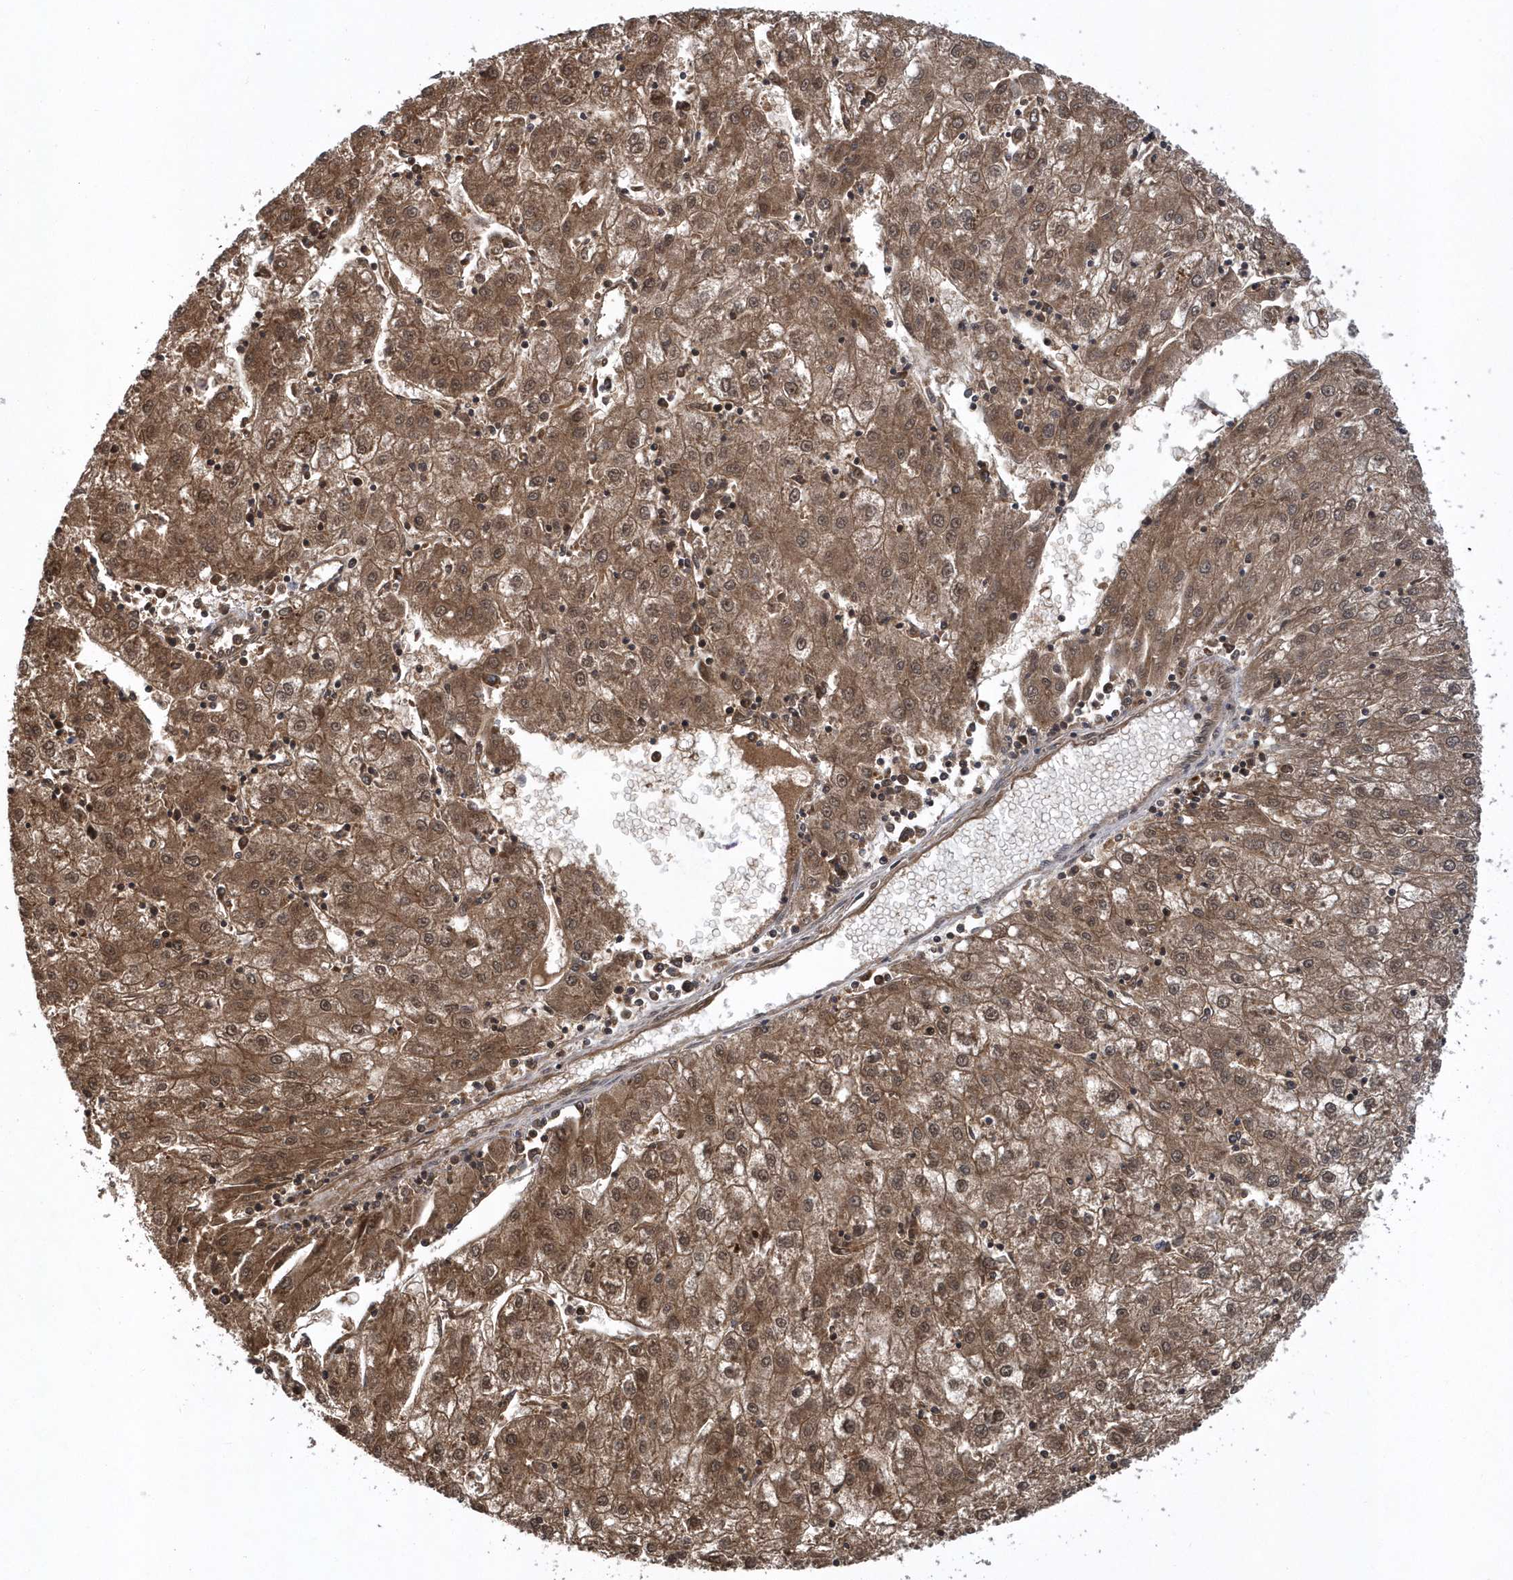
{"staining": {"intensity": "moderate", "quantity": ">75%", "location": "cytoplasmic/membranous,nuclear"}, "tissue": "liver cancer", "cell_type": "Tumor cells", "image_type": "cancer", "snomed": [{"axis": "morphology", "description": "Carcinoma, Hepatocellular, NOS"}, {"axis": "topography", "description": "Liver"}], "caption": "IHC photomicrograph of neoplastic tissue: human hepatocellular carcinoma (liver) stained using immunohistochemistry displays medium levels of moderate protein expression localized specifically in the cytoplasmic/membranous and nuclear of tumor cells, appearing as a cytoplasmic/membranous and nuclear brown color.", "gene": "PHF1", "patient": {"sex": "male", "age": 72}}